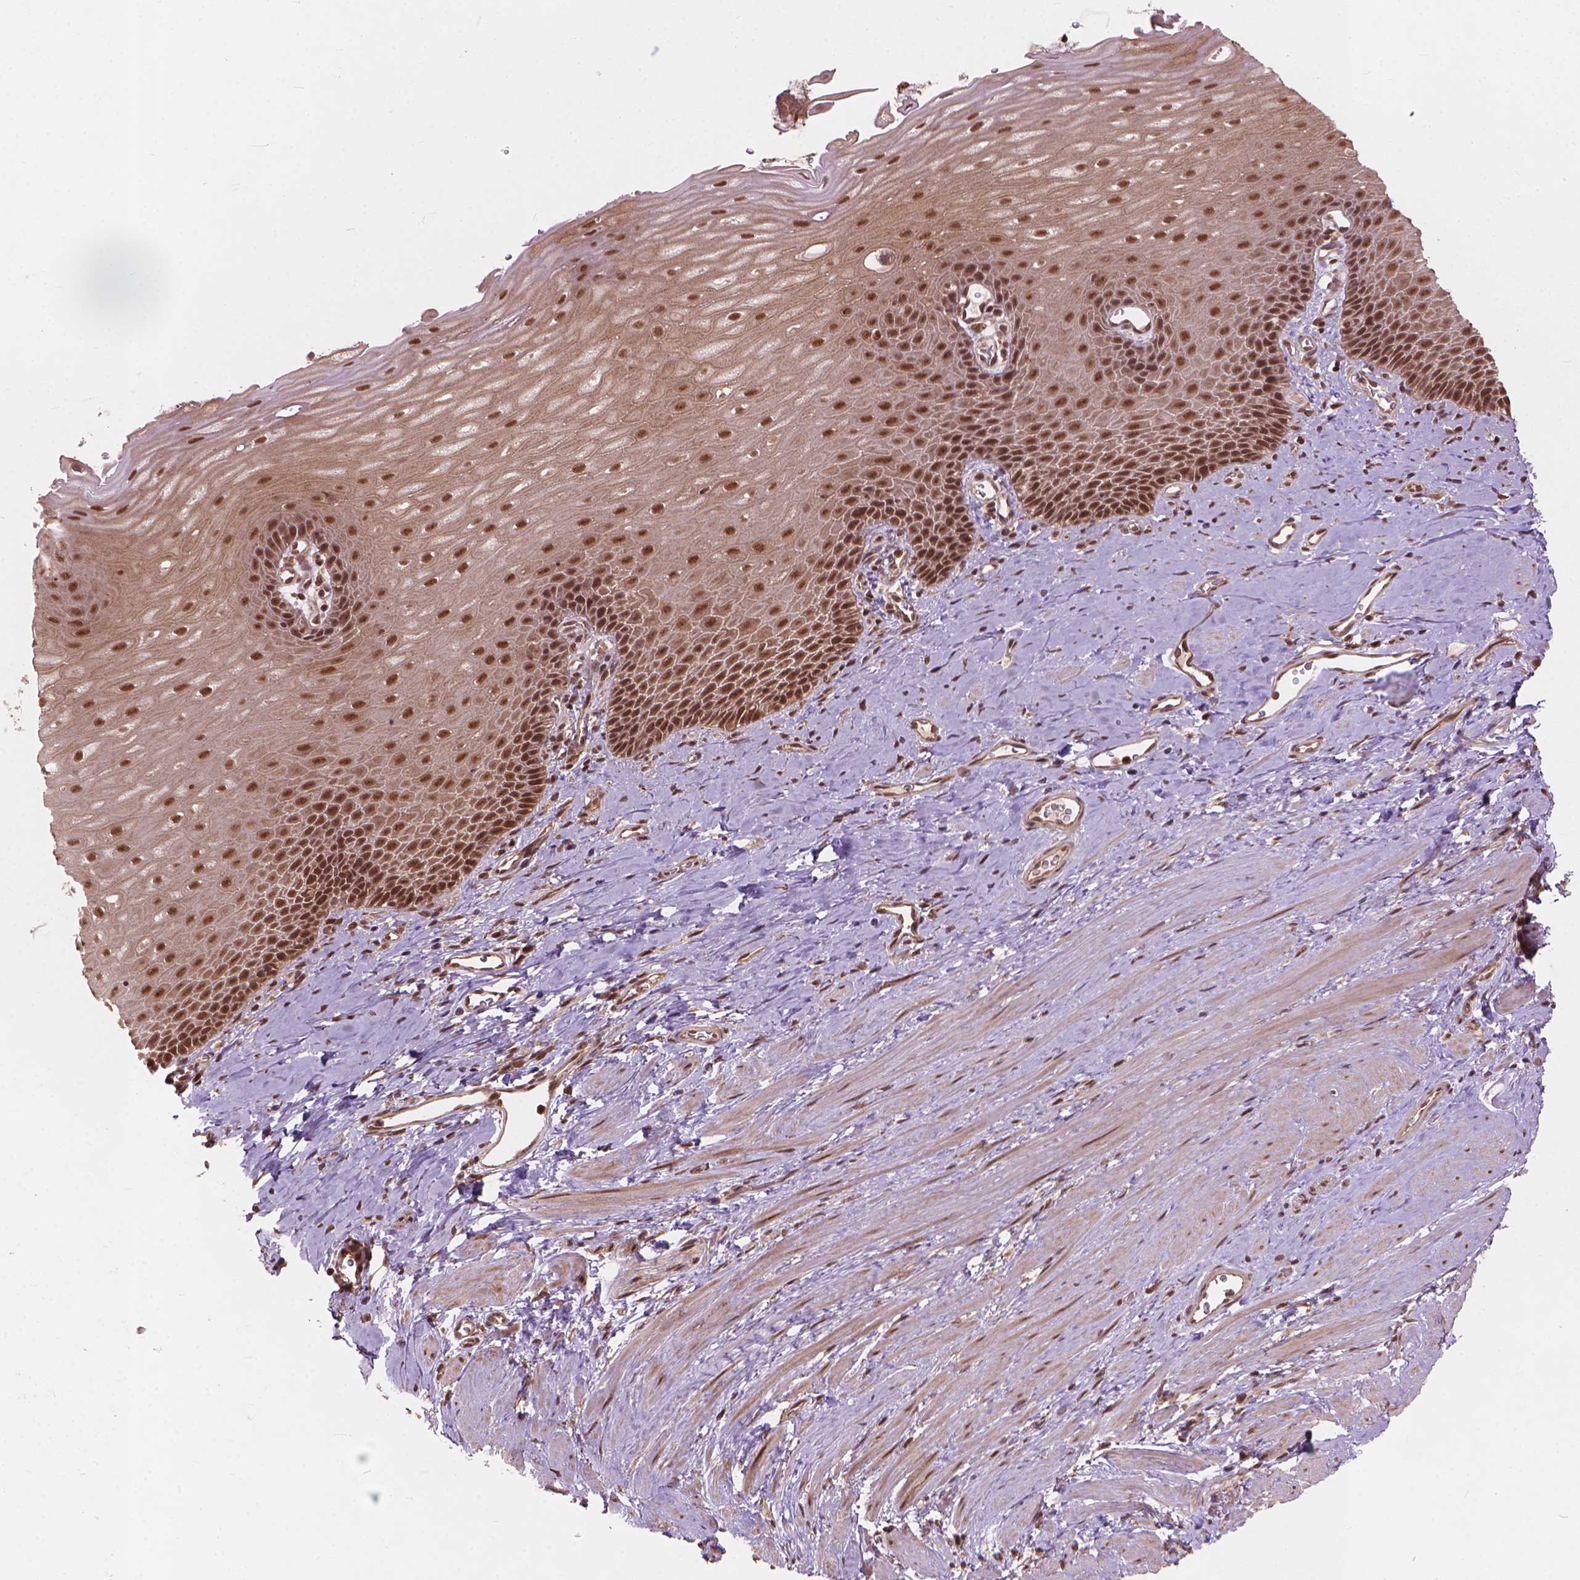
{"staining": {"intensity": "moderate", "quantity": ">75%", "location": "nuclear"}, "tissue": "esophagus", "cell_type": "Squamous epithelial cells", "image_type": "normal", "snomed": [{"axis": "morphology", "description": "Normal tissue, NOS"}, {"axis": "topography", "description": "Esophagus"}], "caption": "Protein expression analysis of normal esophagus displays moderate nuclear expression in about >75% of squamous epithelial cells. (IHC, brightfield microscopy, high magnification).", "gene": "SSU72", "patient": {"sex": "male", "age": 64}}